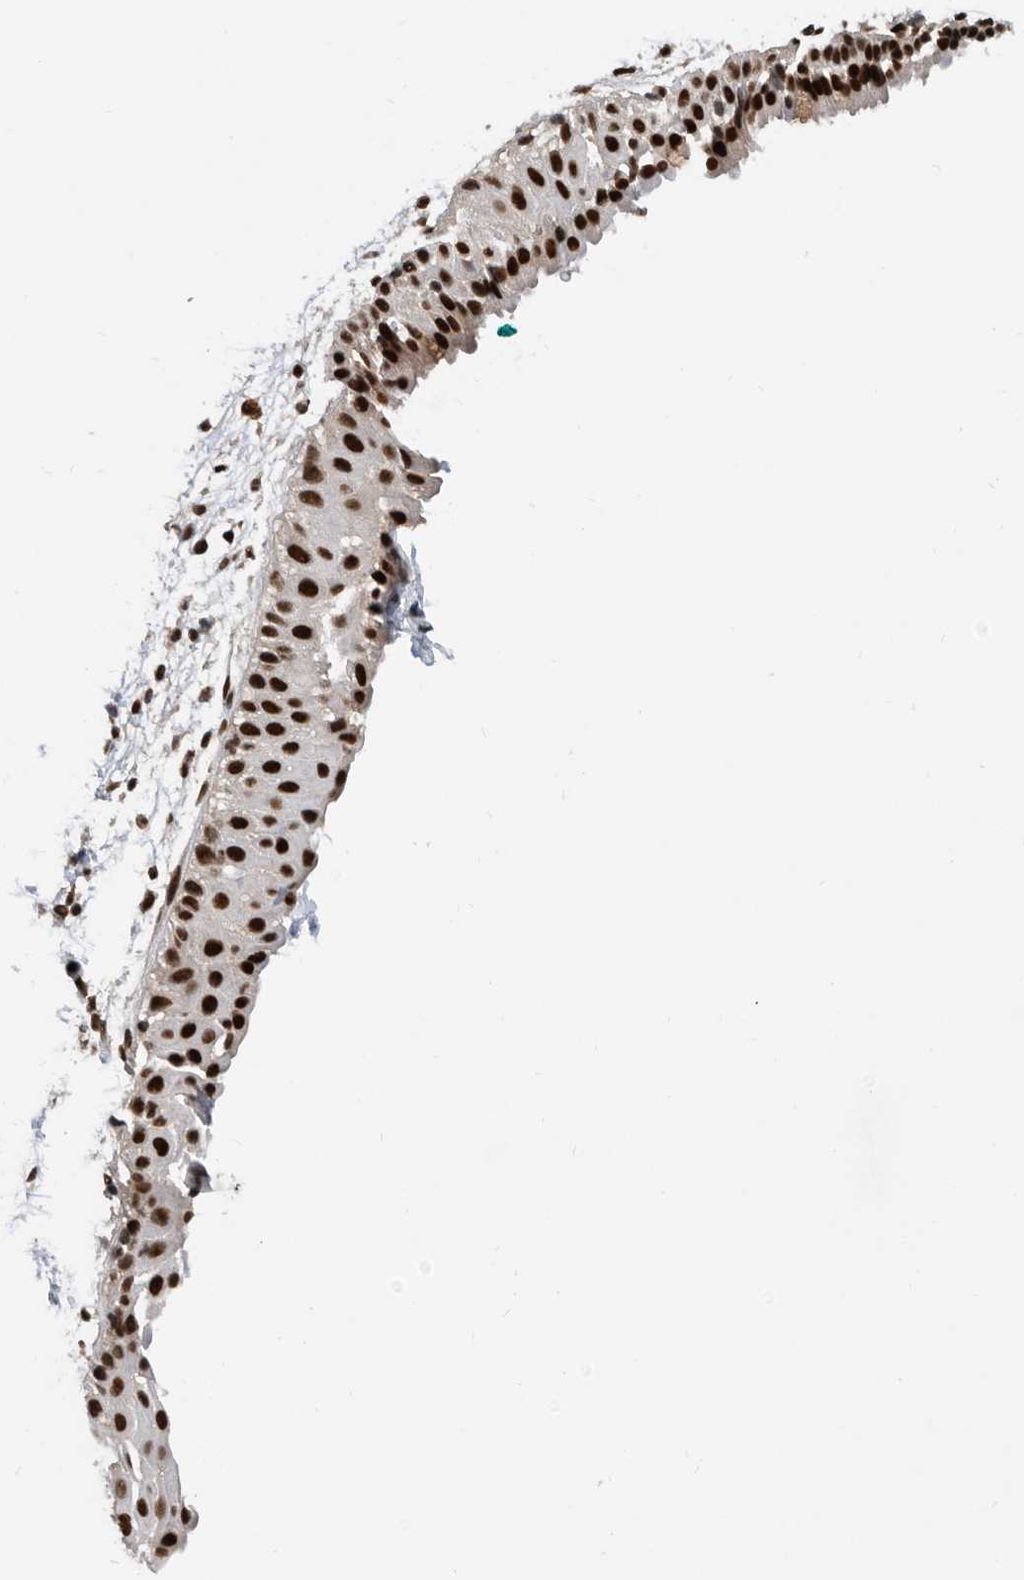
{"staining": {"intensity": "strong", "quantity": ">75%", "location": "nuclear"}, "tissue": "nasopharynx", "cell_type": "Respiratory epithelial cells", "image_type": "normal", "snomed": [{"axis": "morphology", "description": "Normal tissue, NOS"}, {"axis": "topography", "description": "Nasopharynx"}], "caption": "Strong nuclear protein staining is identified in approximately >75% of respiratory epithelial cells in nasopharynx.", "gene": "ZNF260", "patient": {"sex": "male", "age": 22}}